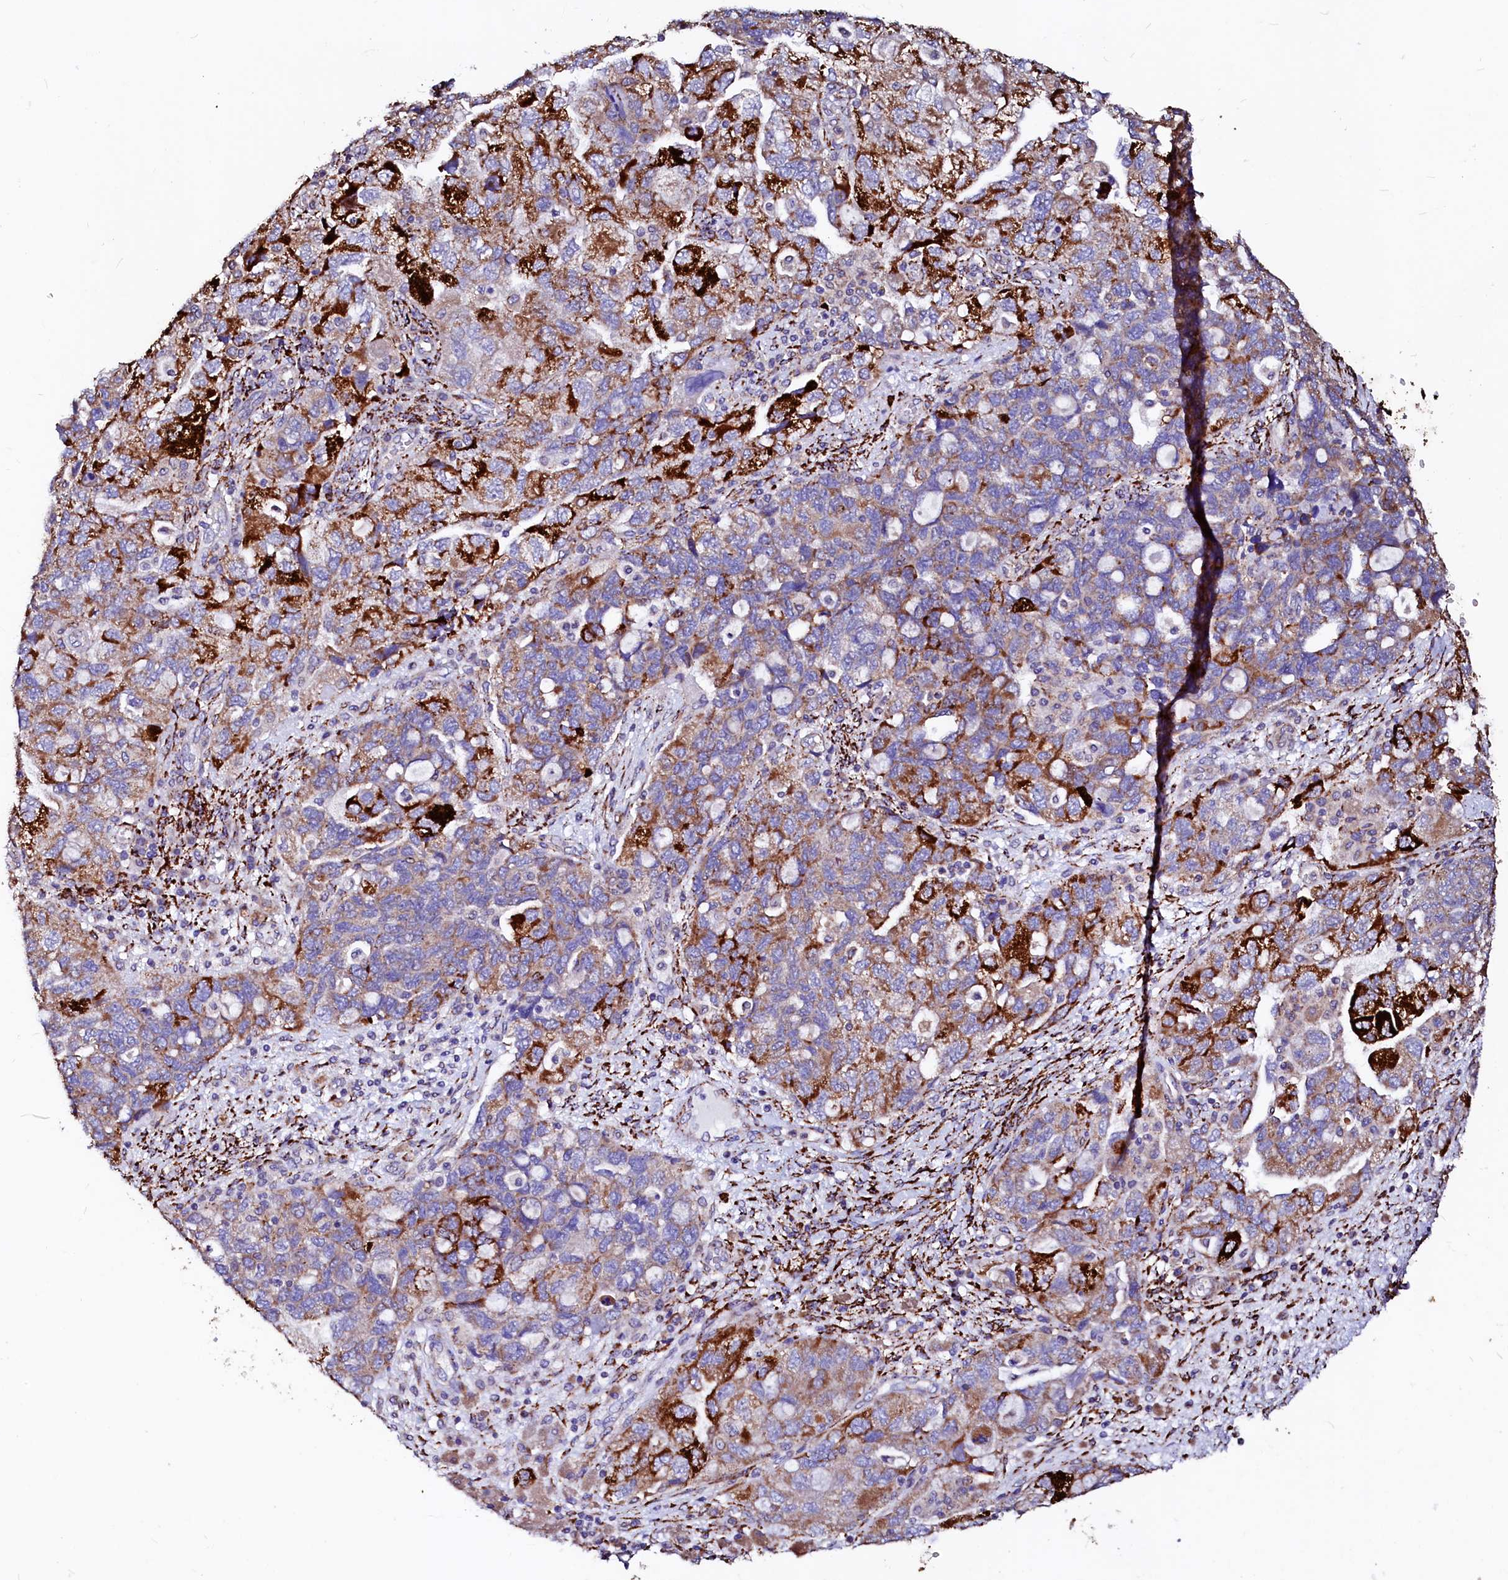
{"staining": {"intensity": "strong", "quantity": "25%-75%", "location": "cytoplasmic/membranous"}, "tissue": "ovarian cancer", "cell_type": "Tumor cells", "image_type": "cancer", "snomed": [{"axis": "morphology", "description": "Carcinoma, endometroid"}, {"axis": "topography", "description": "Ovary"}], "caption": "Ovarian cancer (endometroid carcinoma) stained with IHC demonstrates strong cytoplasmic/membranous positivity in about 25%-75% of tumor cells.", "gene": "MAOB", "patient": {"sex": "female", "age": 51}}